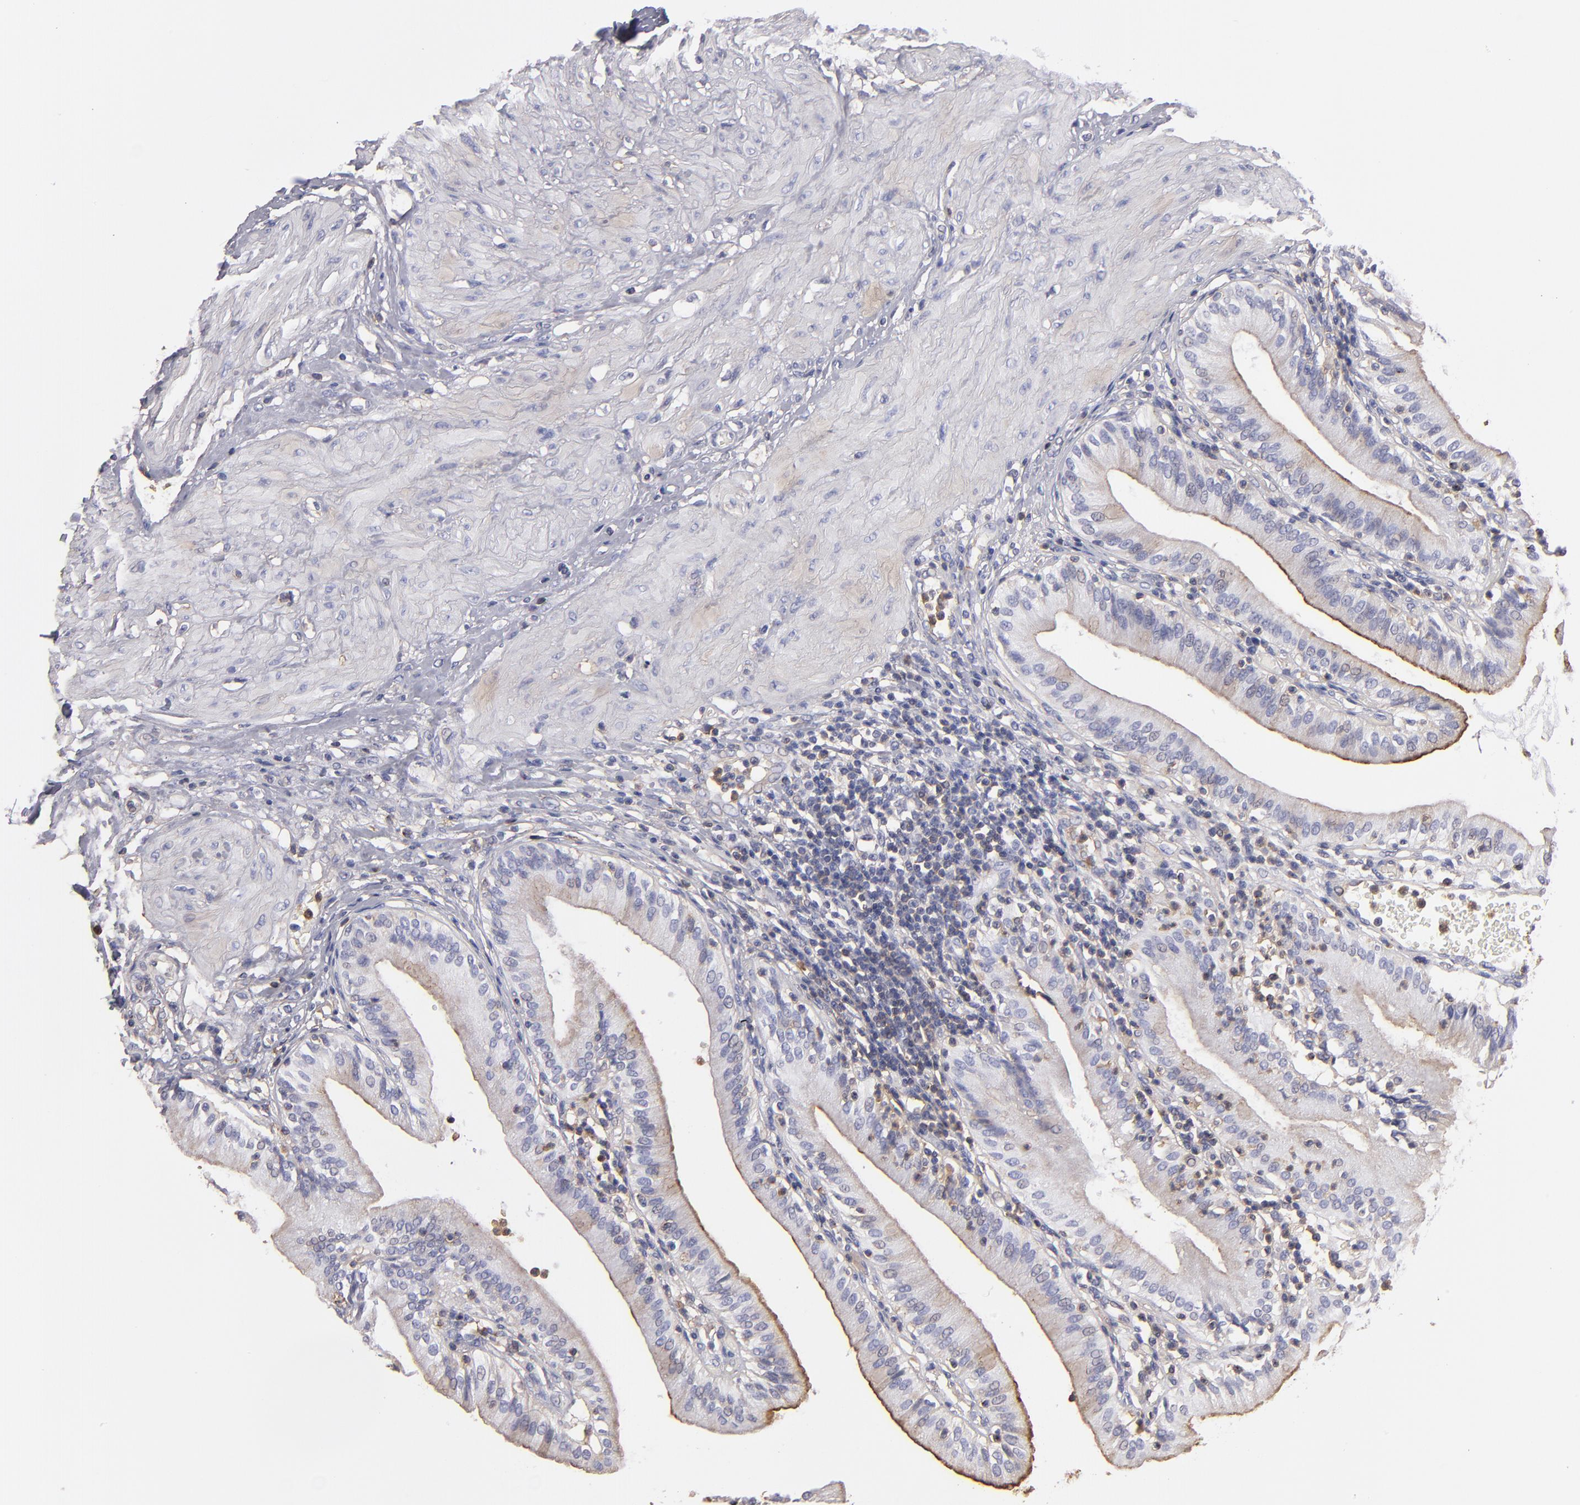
{"staining": {"intensity": "moderate", "quantity": "25%-75%", "location": "cytoplasmic/membranous"}, "tissue": "gallbladder", "cell_type": "Glandular cells", "image_type": "normal", "snomed": [{"axis": "morphology", "description": "Normal tissue, NOS"}, {"axis": "topography", "description": "Gallbladder"}], "caption": "Immunohistochemical staining of normal human gallbladder demonstrates medium levels of moderate cytoplasmic/membranous staining in about 25%-75% of glandular cells. (DAB (3,3'-diaminobenzidine) = brown stain, brightfield microscopy at high magnification).", "gene": "ABCB1", "patient": {"sex": "male", "age": 58}}